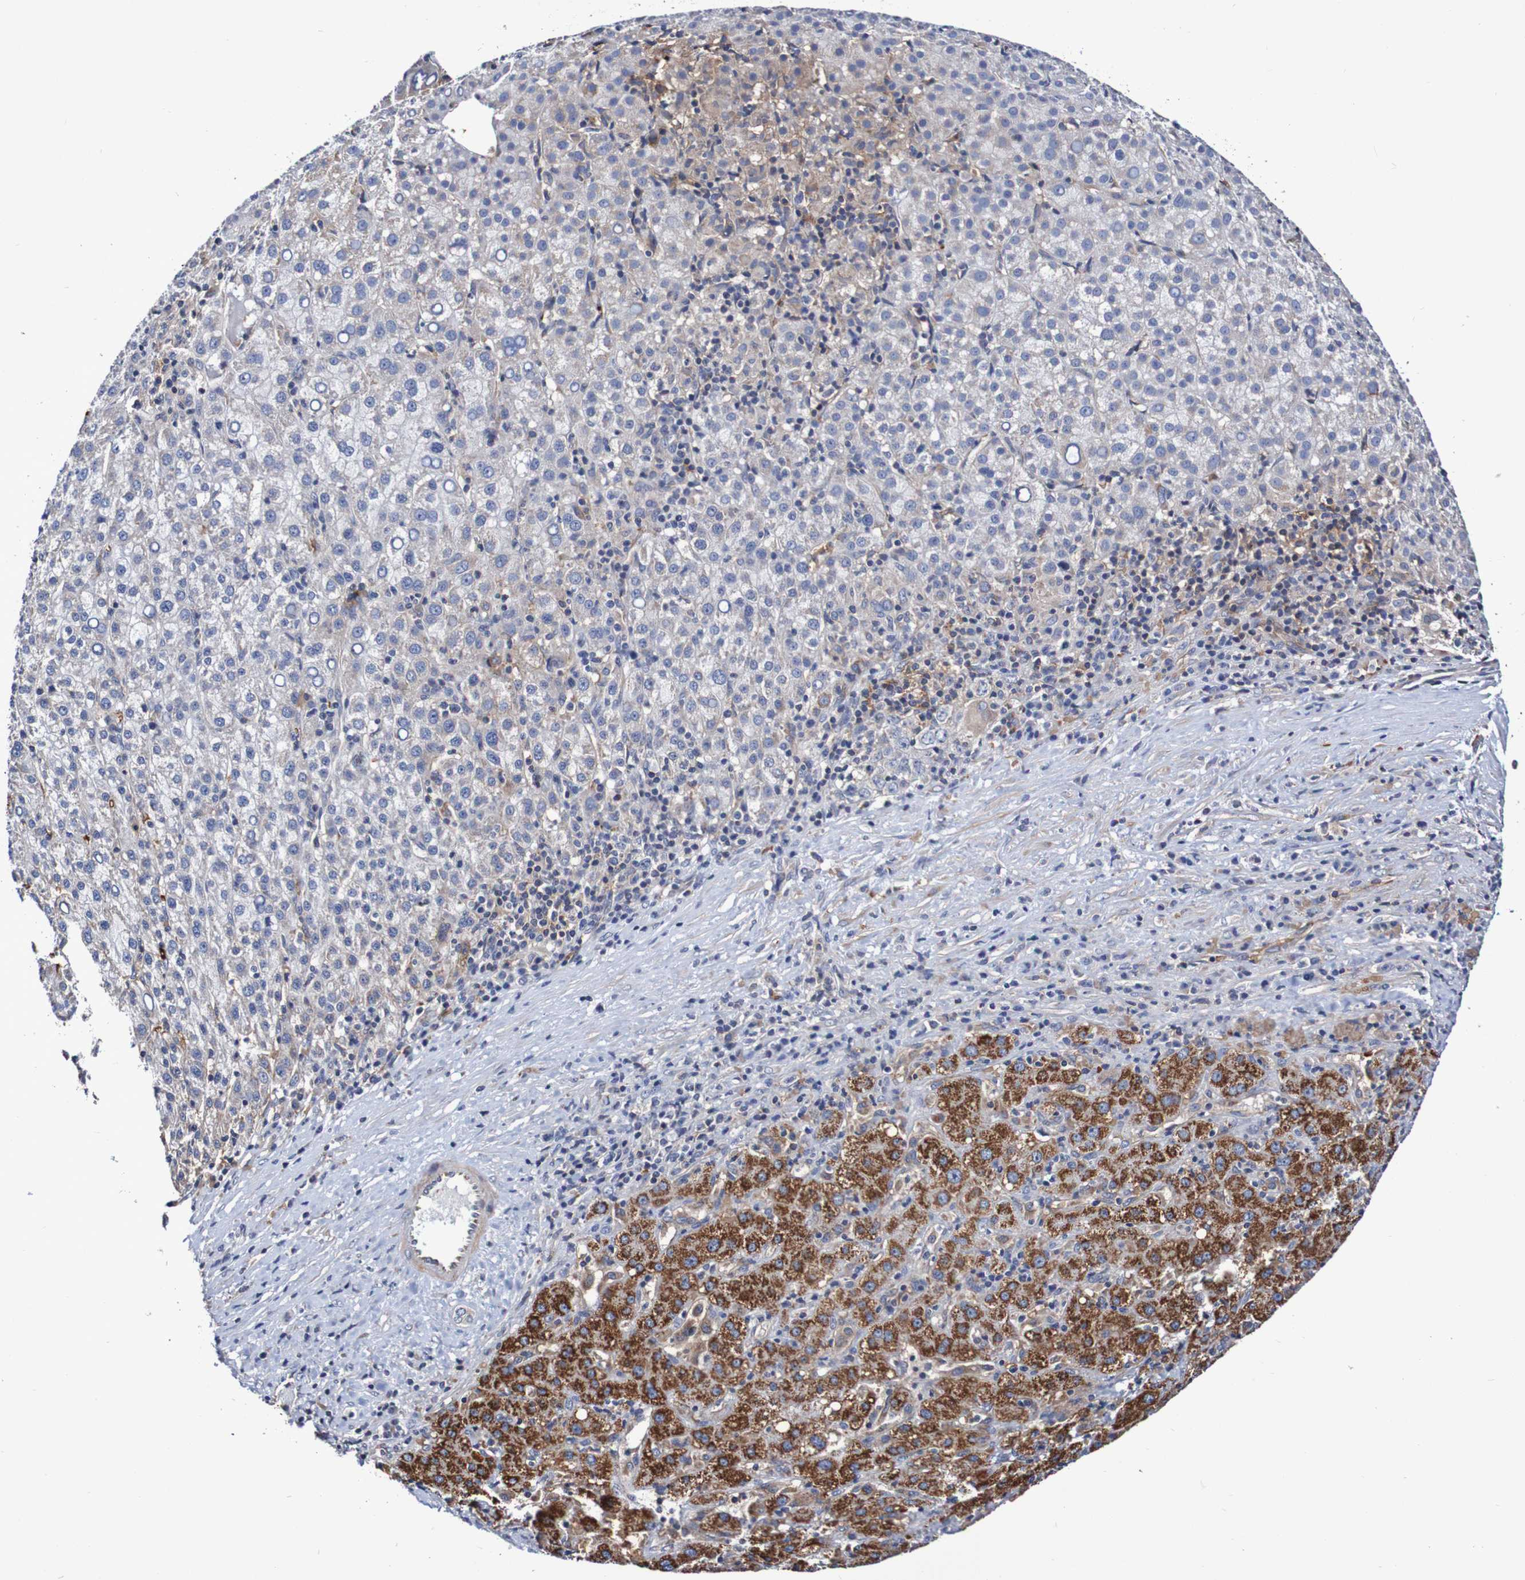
{"staining": {"intensity": "negative", "quantity": "none", "location": "none"}, "tissue": "liver cancer", "cell_type": "Tumor cells", "image_type": "cancer", "snomed": [{"axis": "morphology", "description": "Carcinoma, Hepatocellular, NOS"}, {"axis": "topography", "description": "Liver"}], "caption": "Immunohistochemistry of liver cancer demonstrates no staining in tumor cells. The staining was performed using DAB to visualize the protein expression in brown, while the nuclei were stained in blue with hematoxylin (Magnification: 20x).", "gene": "WNT4", "patient": {"sex": "female", "age": 58}}